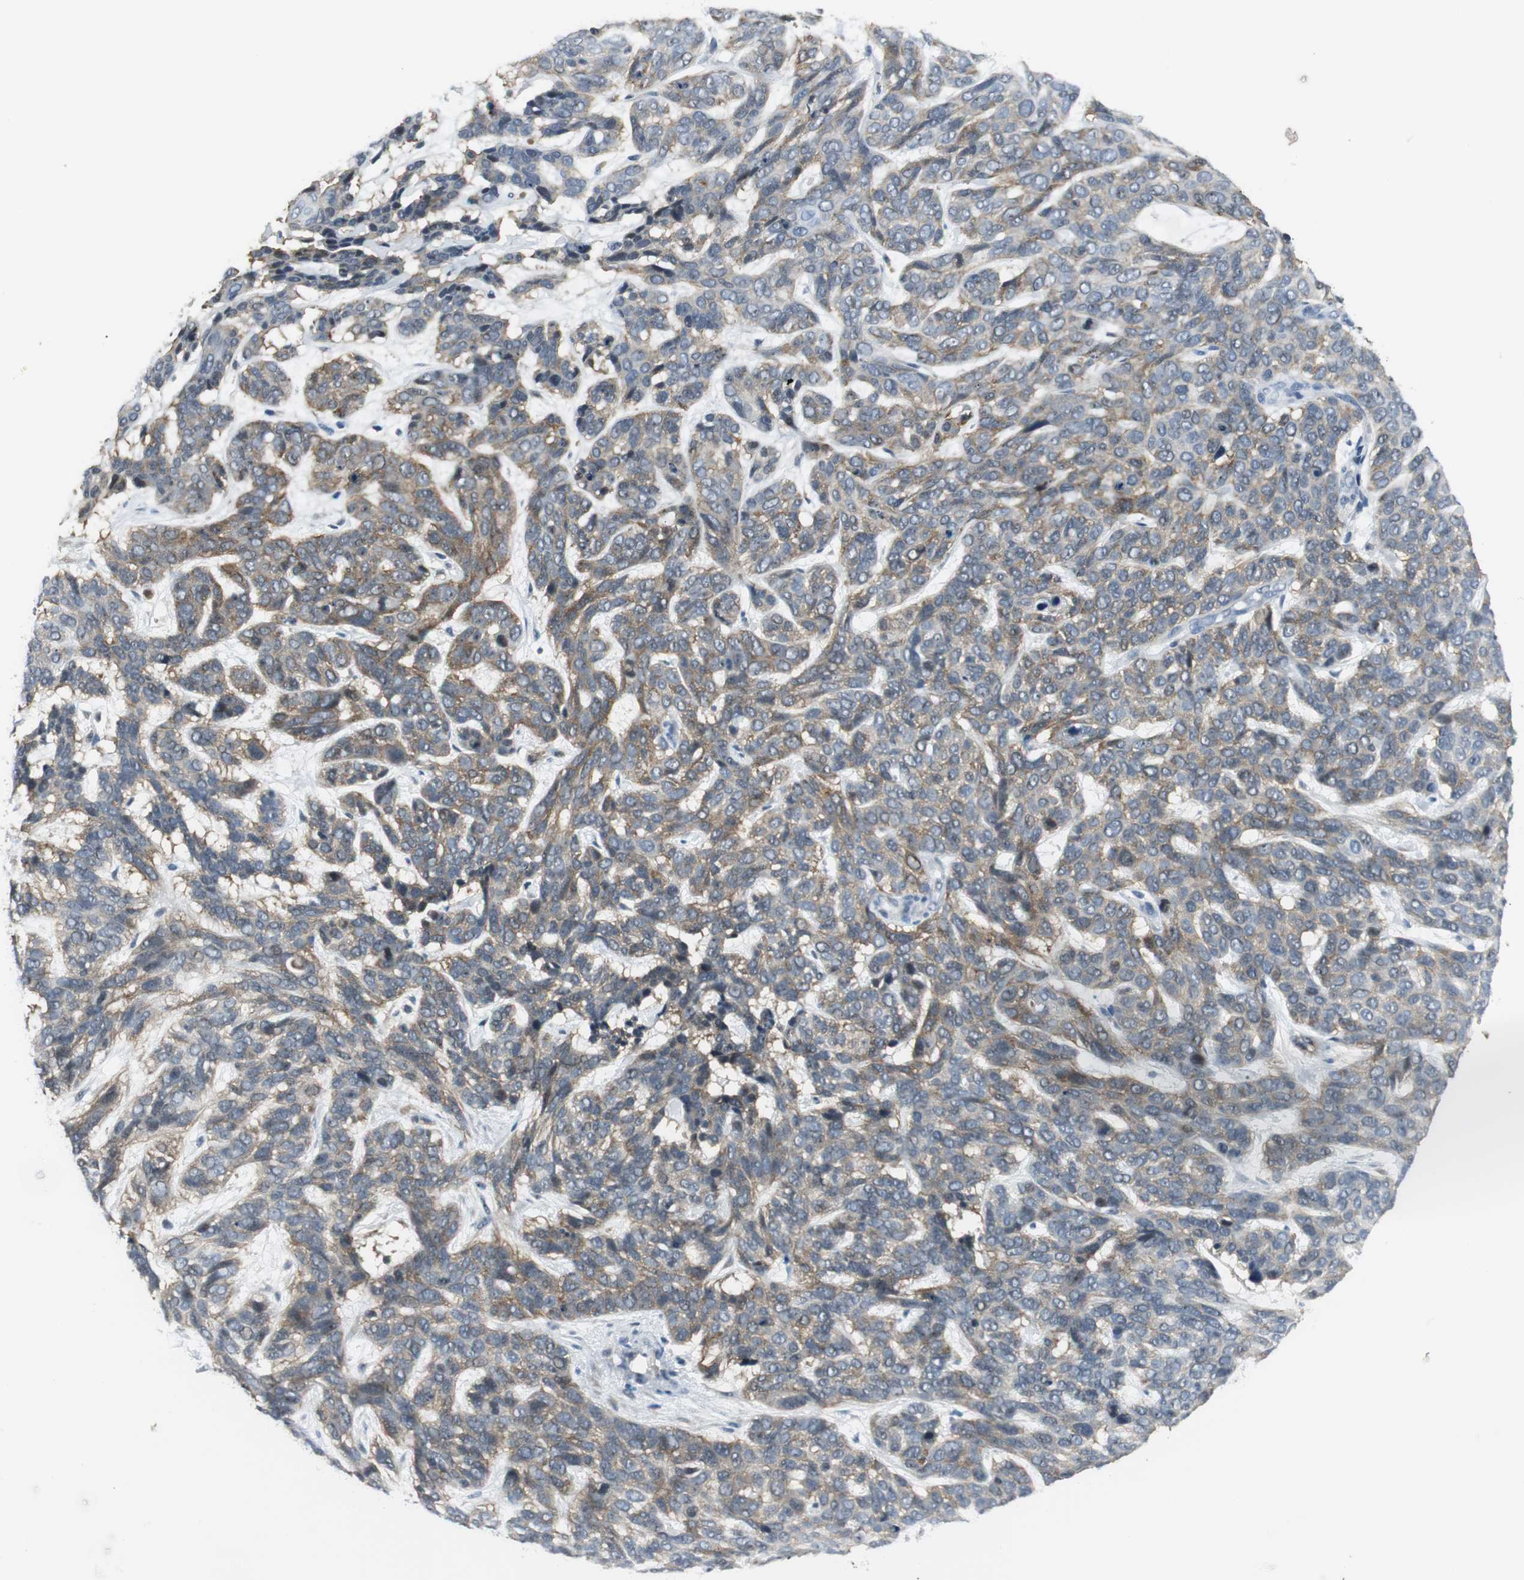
{"staining": {"intensity": "moderate", "quantity": "25%-75%", "location": "cytoplasmic/membranous"}, "tissue": "skin cancer", "cell_type": "Tumor cells", "image_type": "cancer", "snomed": [{"axis": "morphology", "description": "Basal cell carcinoma"}, {"axis": "topography", "description": "Skin"}], "caption": "Immunohistochemistry micrograph of skin cancer stained for a protein (brown), which displays medium levels of moderate cytoplasmic/membranous positivity in about 25%-75% of tumor cells.", "gene": "FHL2", "patient": {"sex": "male", "age": 87}}